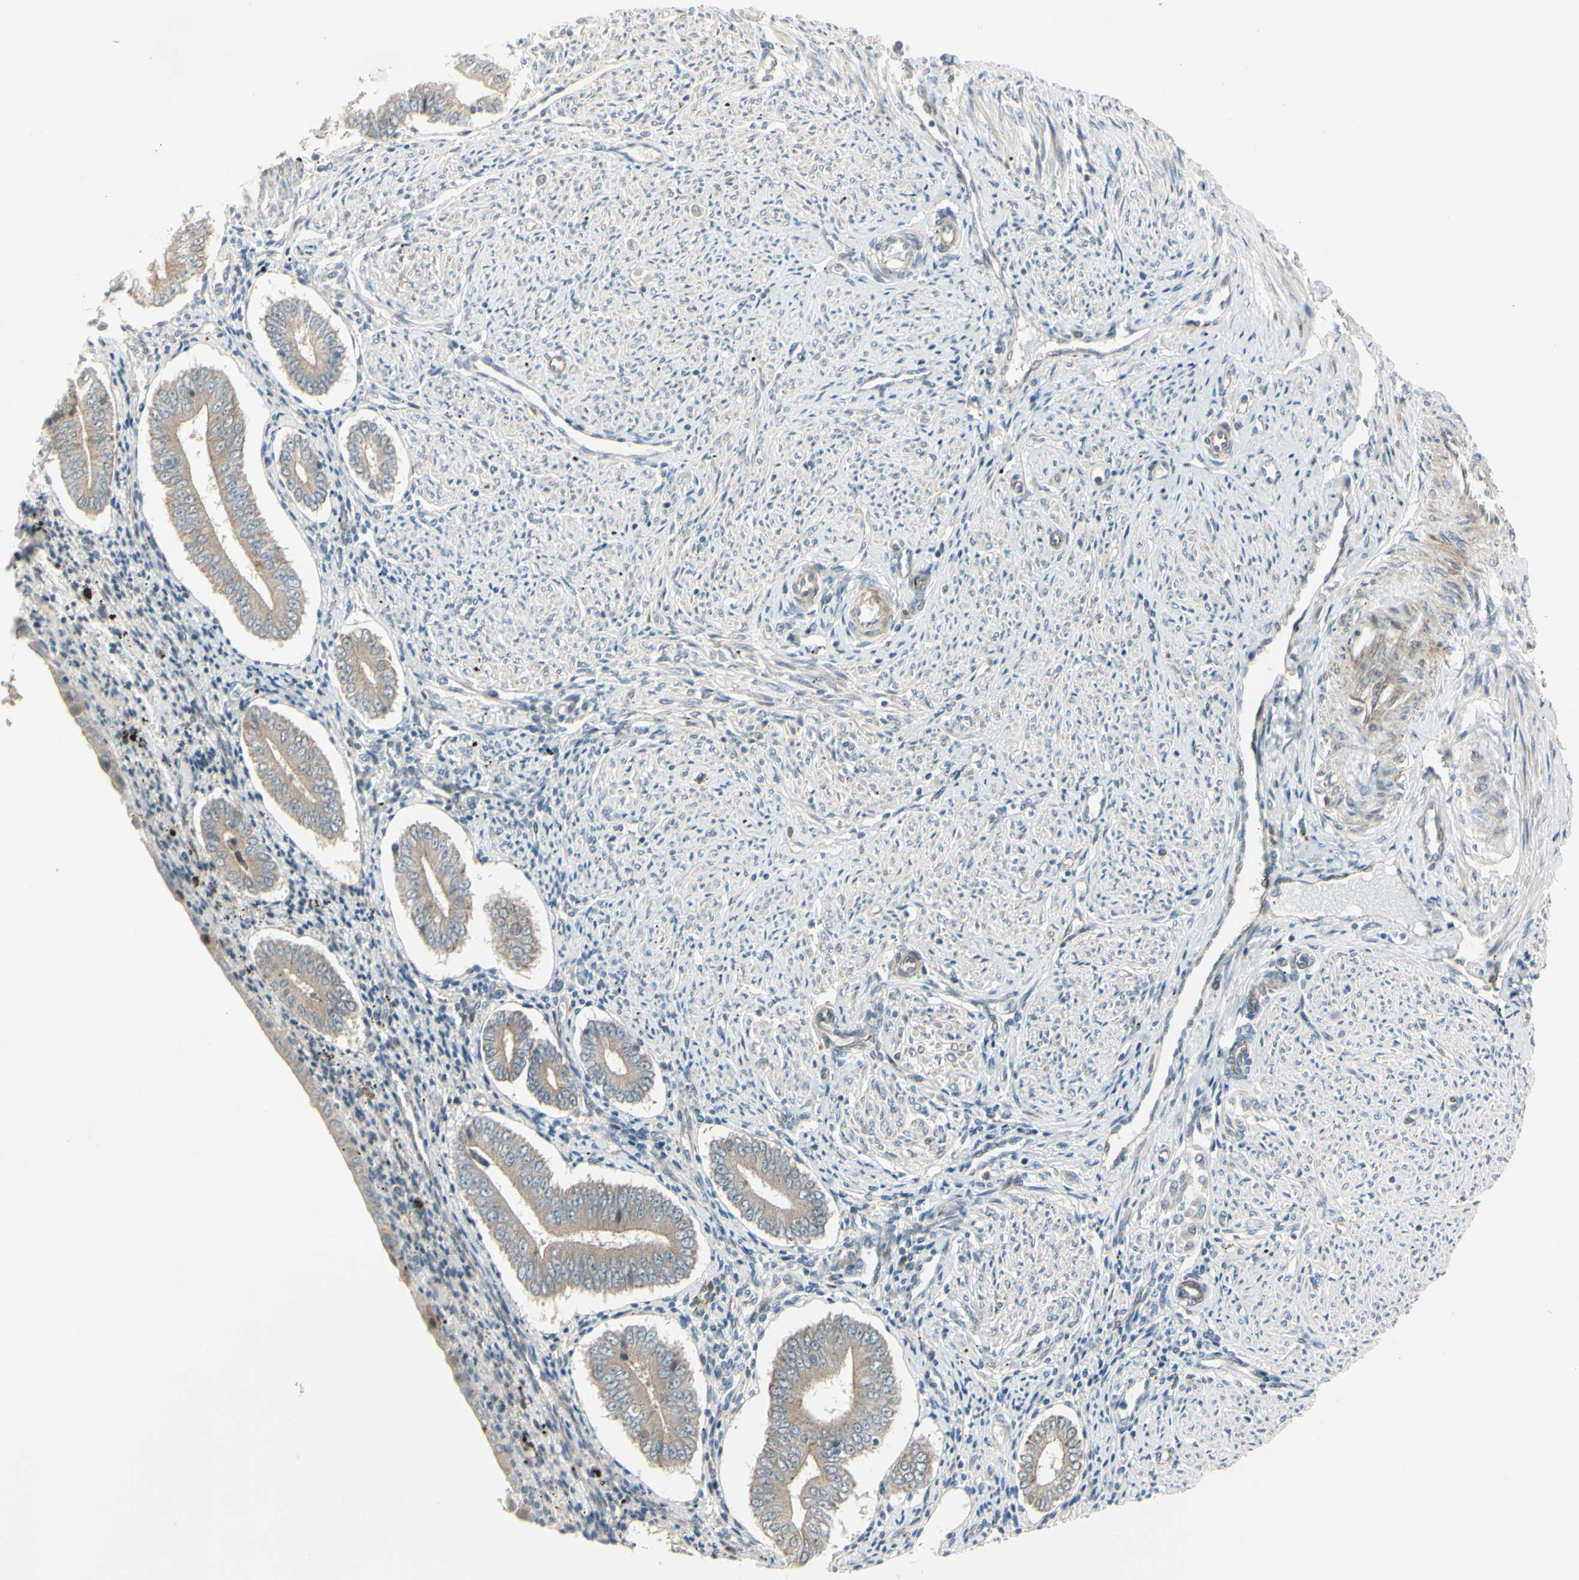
{"staining": {"intensity": "negative", "quantity": "none", "location": "none"}, "tissue": "endometrium", "cell_type": "Cells in endometrial stroma", "image_type": "normal", "snomed": [{"axis": "morphology", "description": "Normal tissue, NOS"}, {"axis": "topography", "description": "Endometrium"}], "caption": "An immunohistochemistry (IHC) image of unremarkable endometrium is shown. There is no staining in cells in endometrial stroma of endometrium. (DAB IHC with hematoxylin counter stain).", "gene": "NDFIP1", "patient": {"sex": "female", "age": 42}}